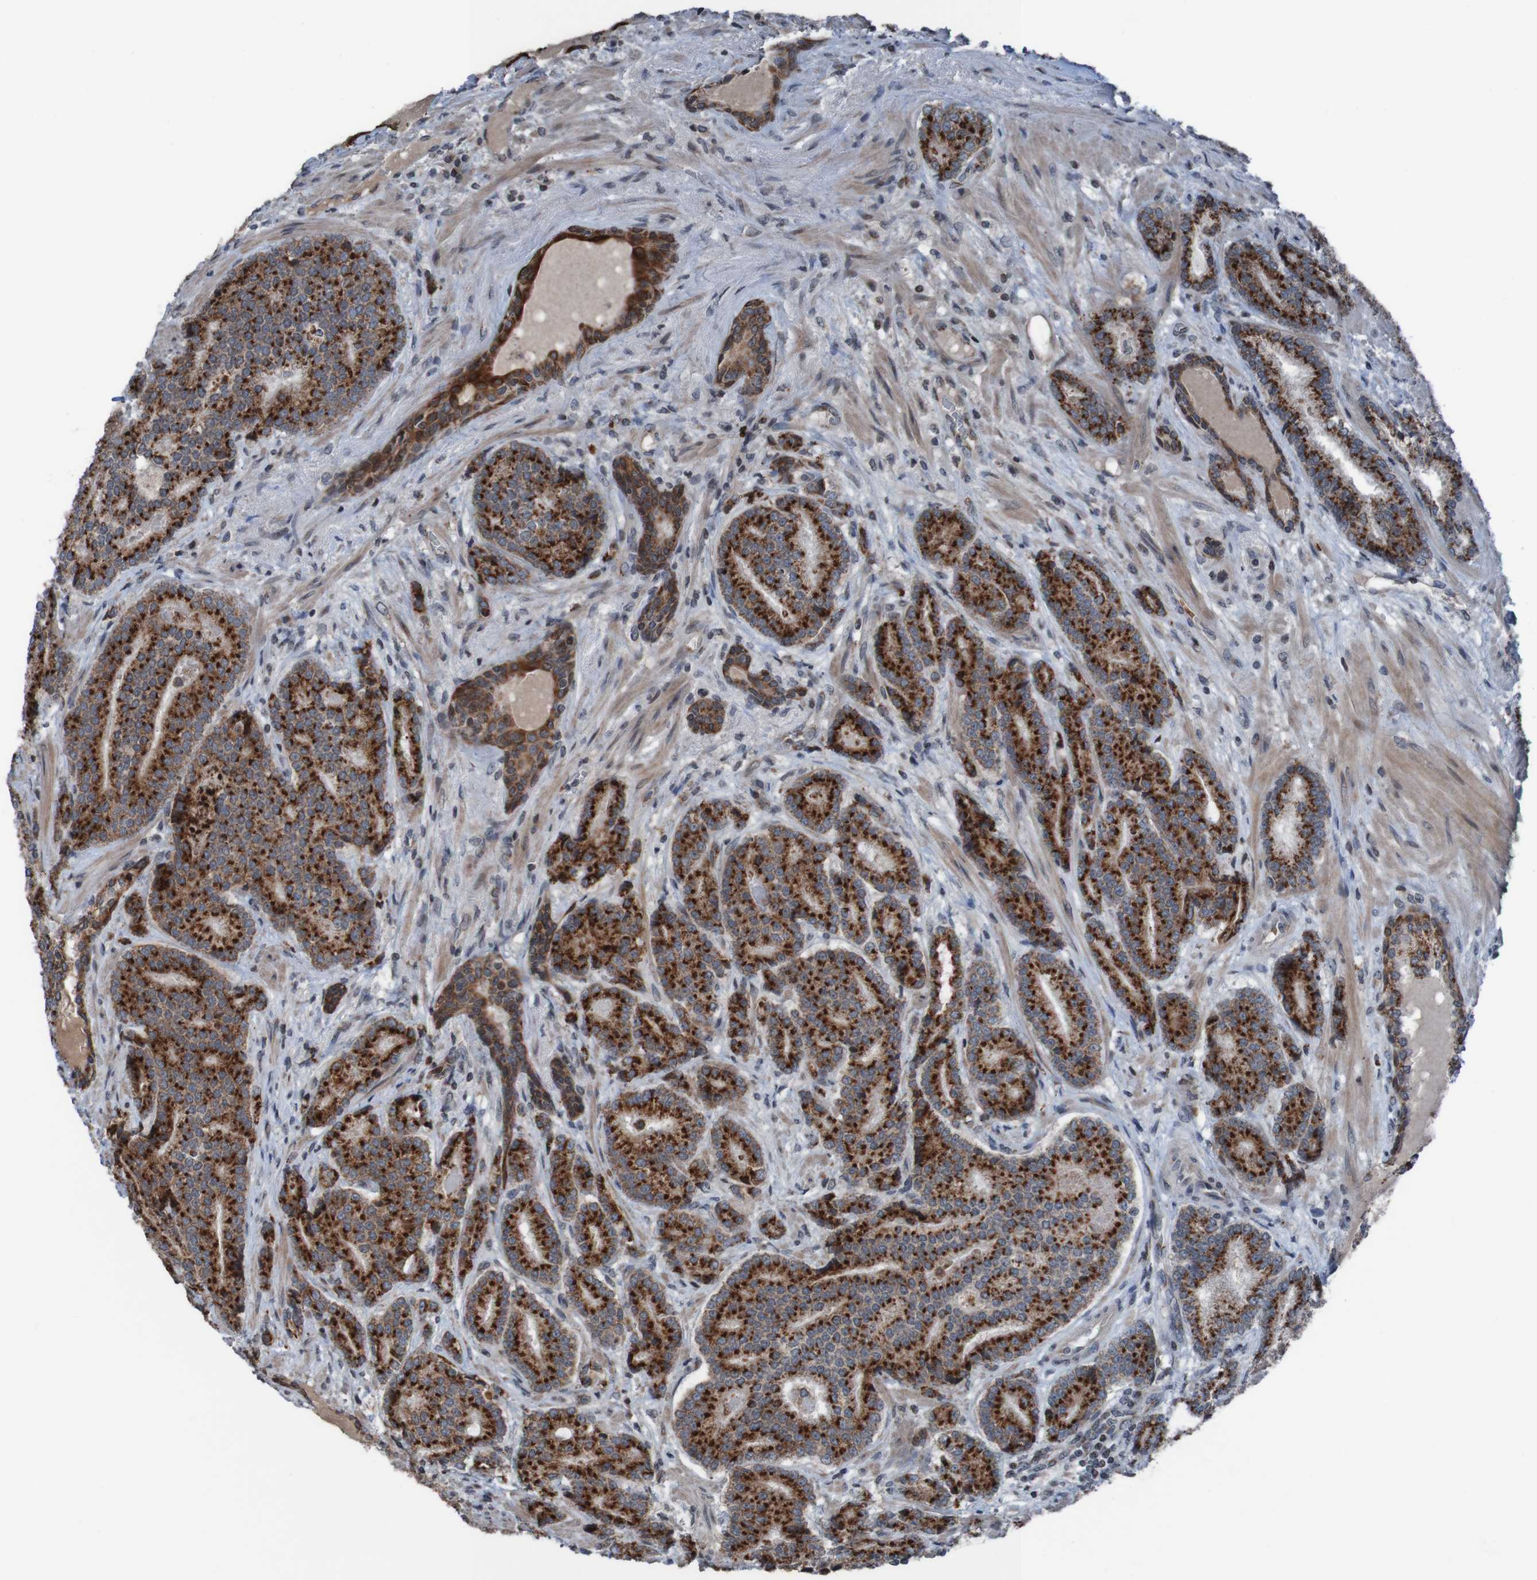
{"staining": {"intensity": "strong", "quantity": ">75%", "location": "cytoplasmic/membranous"}, "tissue": "prostate cancer", "cell_type": "Tumor cells", "image_type": "cancer", "snomed": [{"axis": "morphology", "description": "Adenocarcinoma, High grade"}, {"axis": "topography", "description": "Prostate"}], "caption": "Strong cytoplasmic/membranous protein staining is appreciated in approximately >75% of tumor cells in prostate cancer (high-grade adenocarcinoma).", "gene": "UNG", "patient": {"sex": "male", "age": 61}}